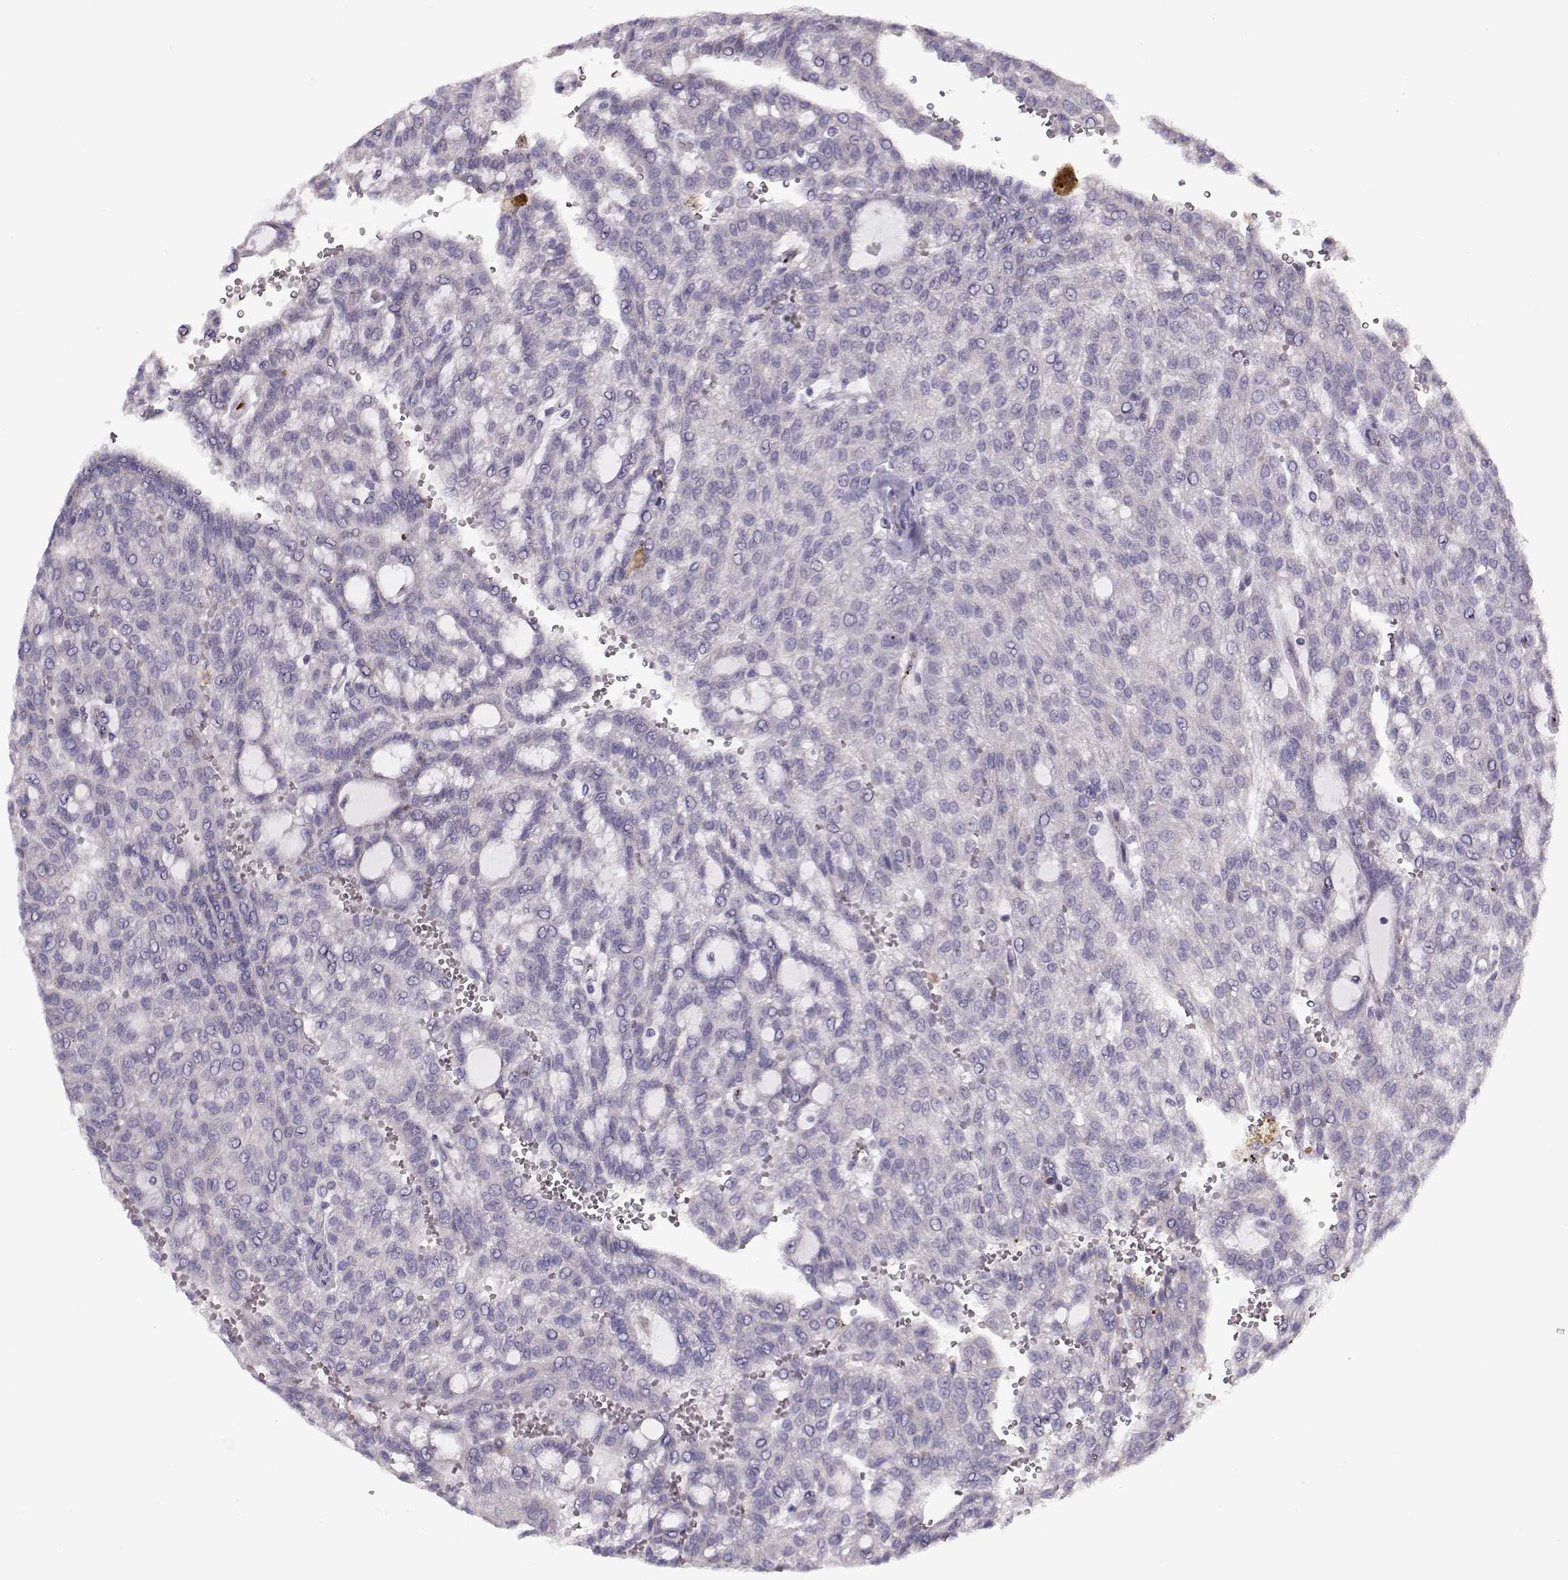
{"staining": {"intensity": "negative", "quantity": "none", "location": "none"}, "tissue": "renal cancer", "cell_type": "Tumor cells", "image_type": "cancer", "snomed": [{"axis": "morphology", "description": "Adenocarcinoma, NOS"}, {"axis": "topography", "description": "Kidney"}], "caption": "Tumor cells show no significant protein expression in adenocarcinoma (renal). (Immunohistochemistry (ihc), brightfield microscopy, high magnification).", "gene": "KLF17", "patient": {"sex": "male", "age": 63}}